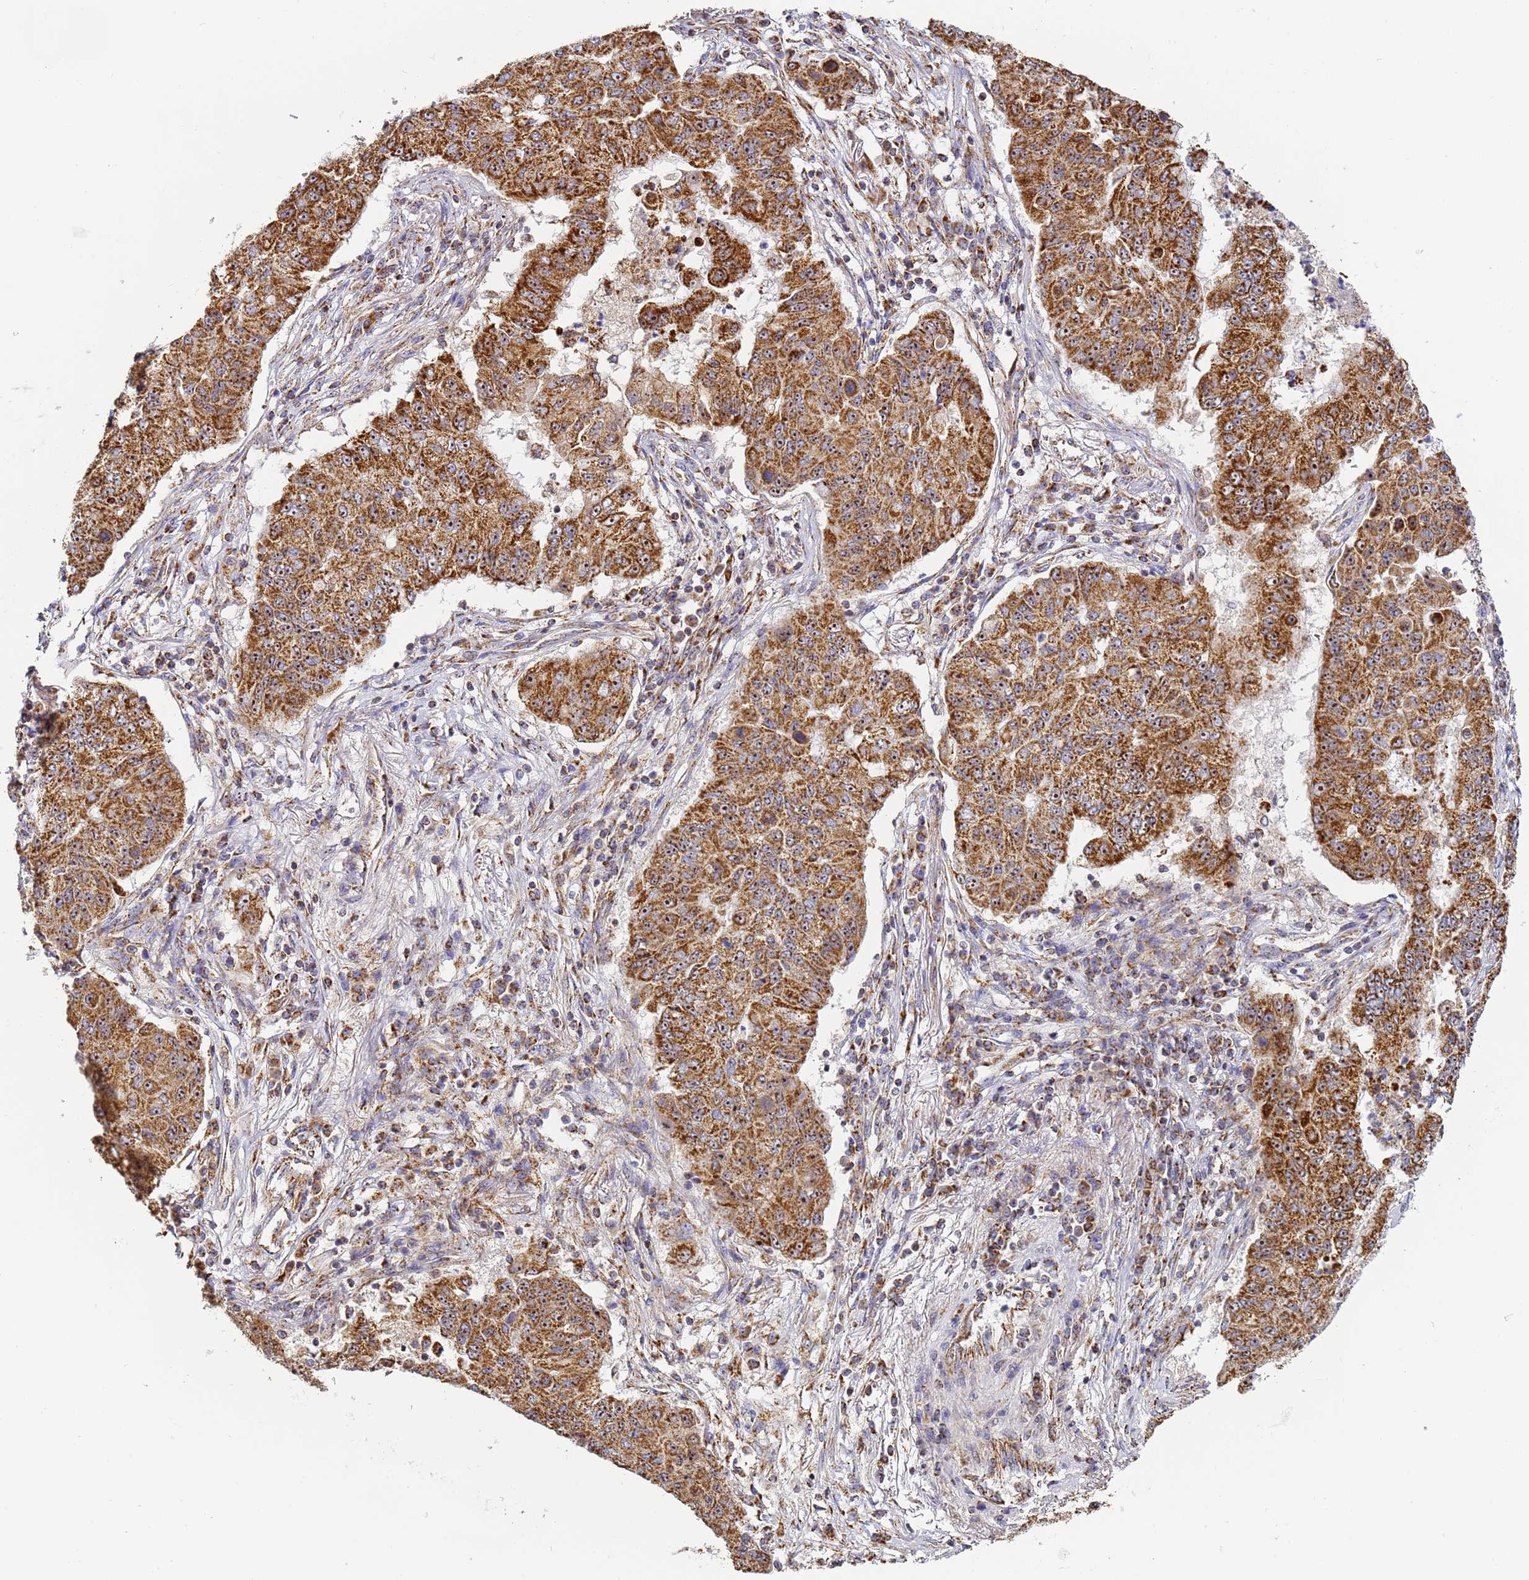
{"staining": {"intensity": "strong", "quantity": ">75%", "location": "cytoplasmic/membranous,nuclear"}, "tissue": "lung cancer", "cell_type": "Tumor cells", "image_type": "cancer", "snomed": [{"axis": "morphology", "description": "Squamous cell carcinoma, NOS"}, {"axis": "topography", "description": "Lung"}], "caption": "Lung cancer tissue demonstrates strong cytoplasmic/membranous and nuclear expression in approximately >75% of tumor cells", "gene": "FRG2C", "patient": {"sex": "male", "age": 74}}